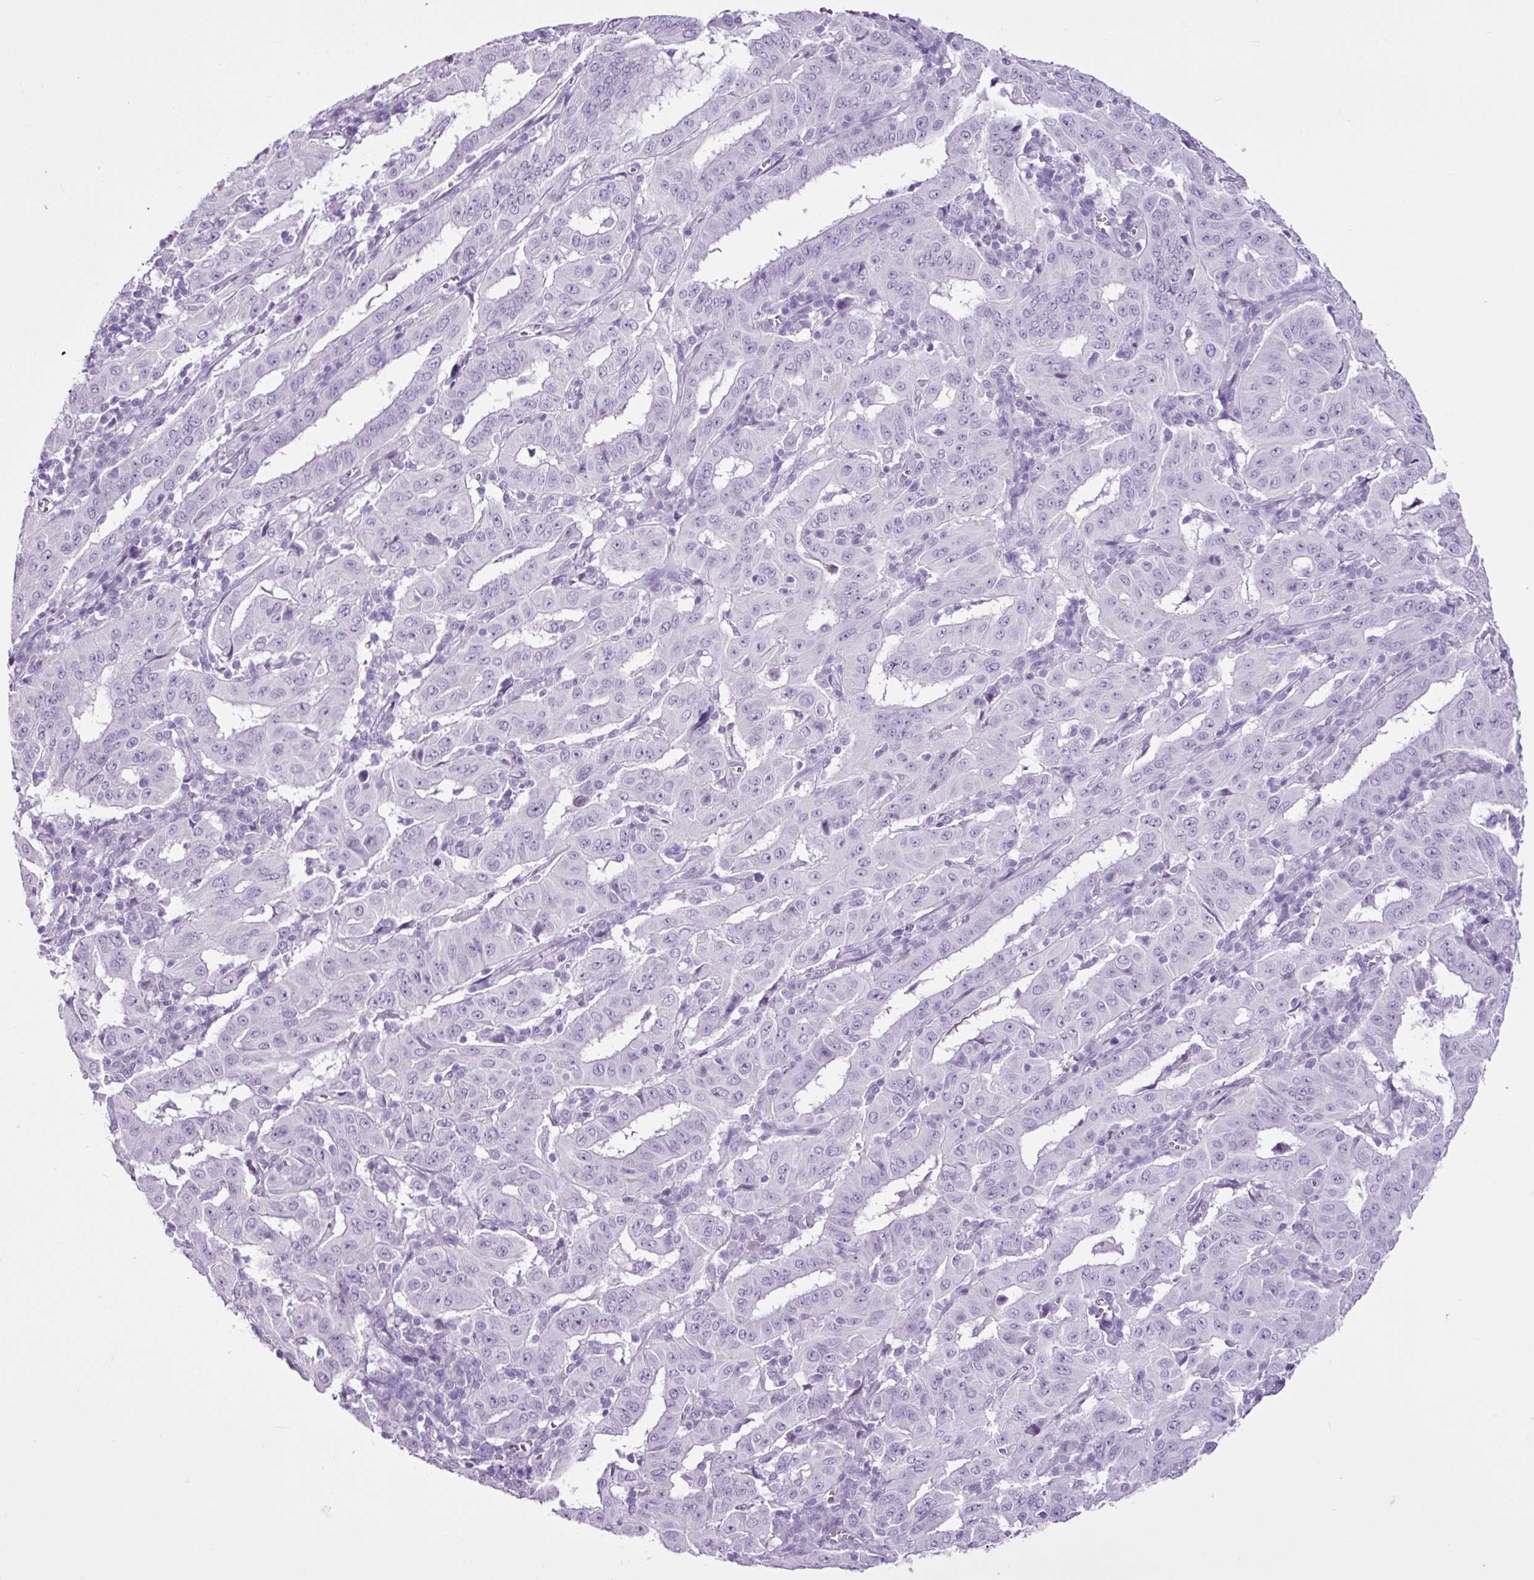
{"staining": {"intensity": "negative", "quantity": "none", "location": "none"}, "tissue": "pancreatic cancer", "cell_type": "Tumor cells", "image_type": "cancer", "snomed": [{"axis": "morphology", "description": "Adenocarcinoma, NOS"}, {"axis": "topography", "description": "Pancreas"}], "caption": "This histopathology image is of pancreatic adenocarcinoma stained with IHC to label a protein in brown with the nuclei are counter-stained blue. There is no positivity in tumor cells.", "gene": "PGR", "patient": {"sex": "male", "age": 63}}